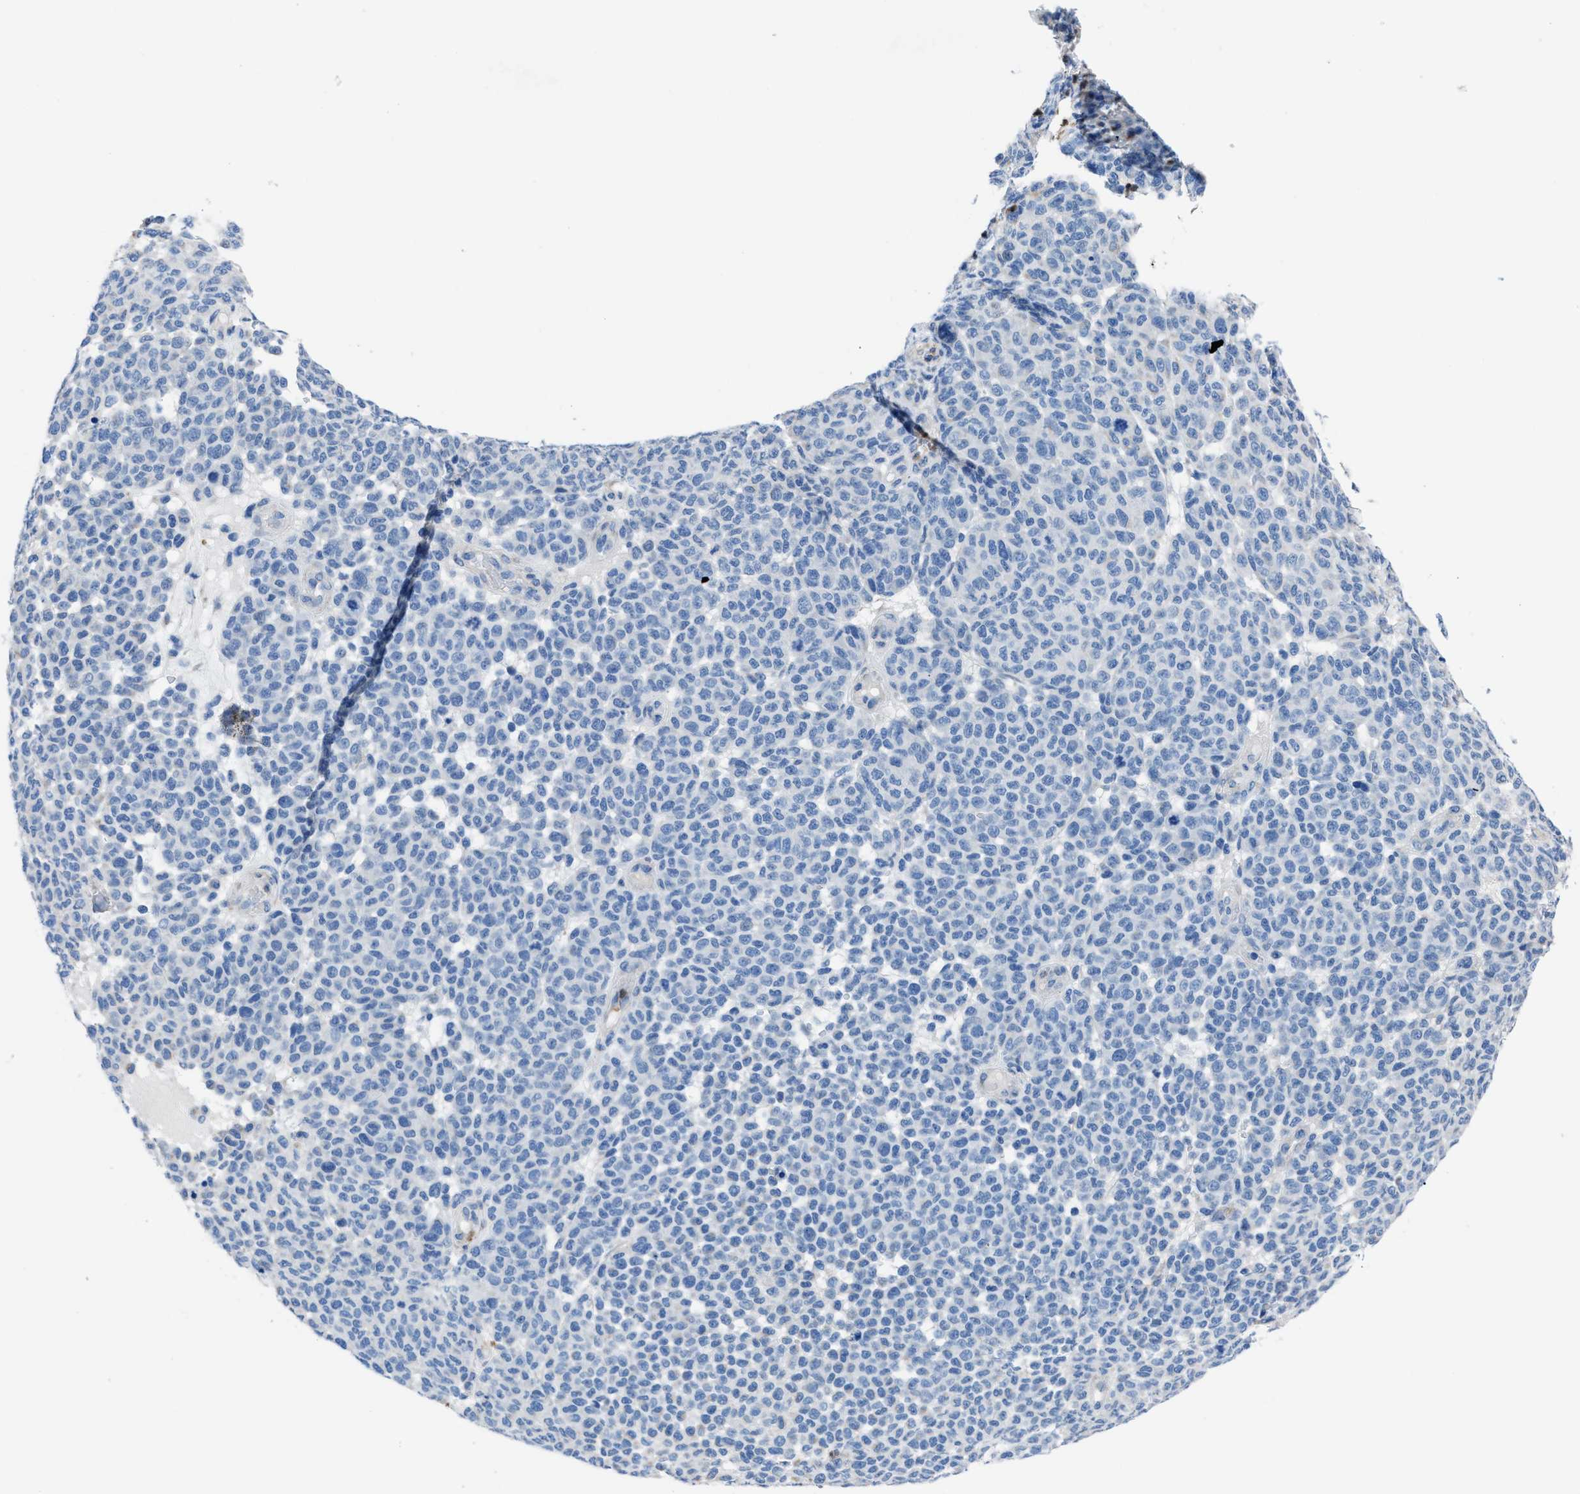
{"staining": {"intensity": "negative", "quantity": "none", "location": "none"}, "tissue": "melanoma", "cell_type": "Tumor cells", "image_type": "cancer", "snomed": [{"axis": "morphology", "description": "Malignant melanoma, NOS"}, {"axis": "topography", "description": "Skin"}], "caption": "Immunohistochemical staining of malignant melanoma demonstrates no significant staining in tumor cells.", "gene": "ITPR1", "patient": {"sex": "male", "age": 59}}